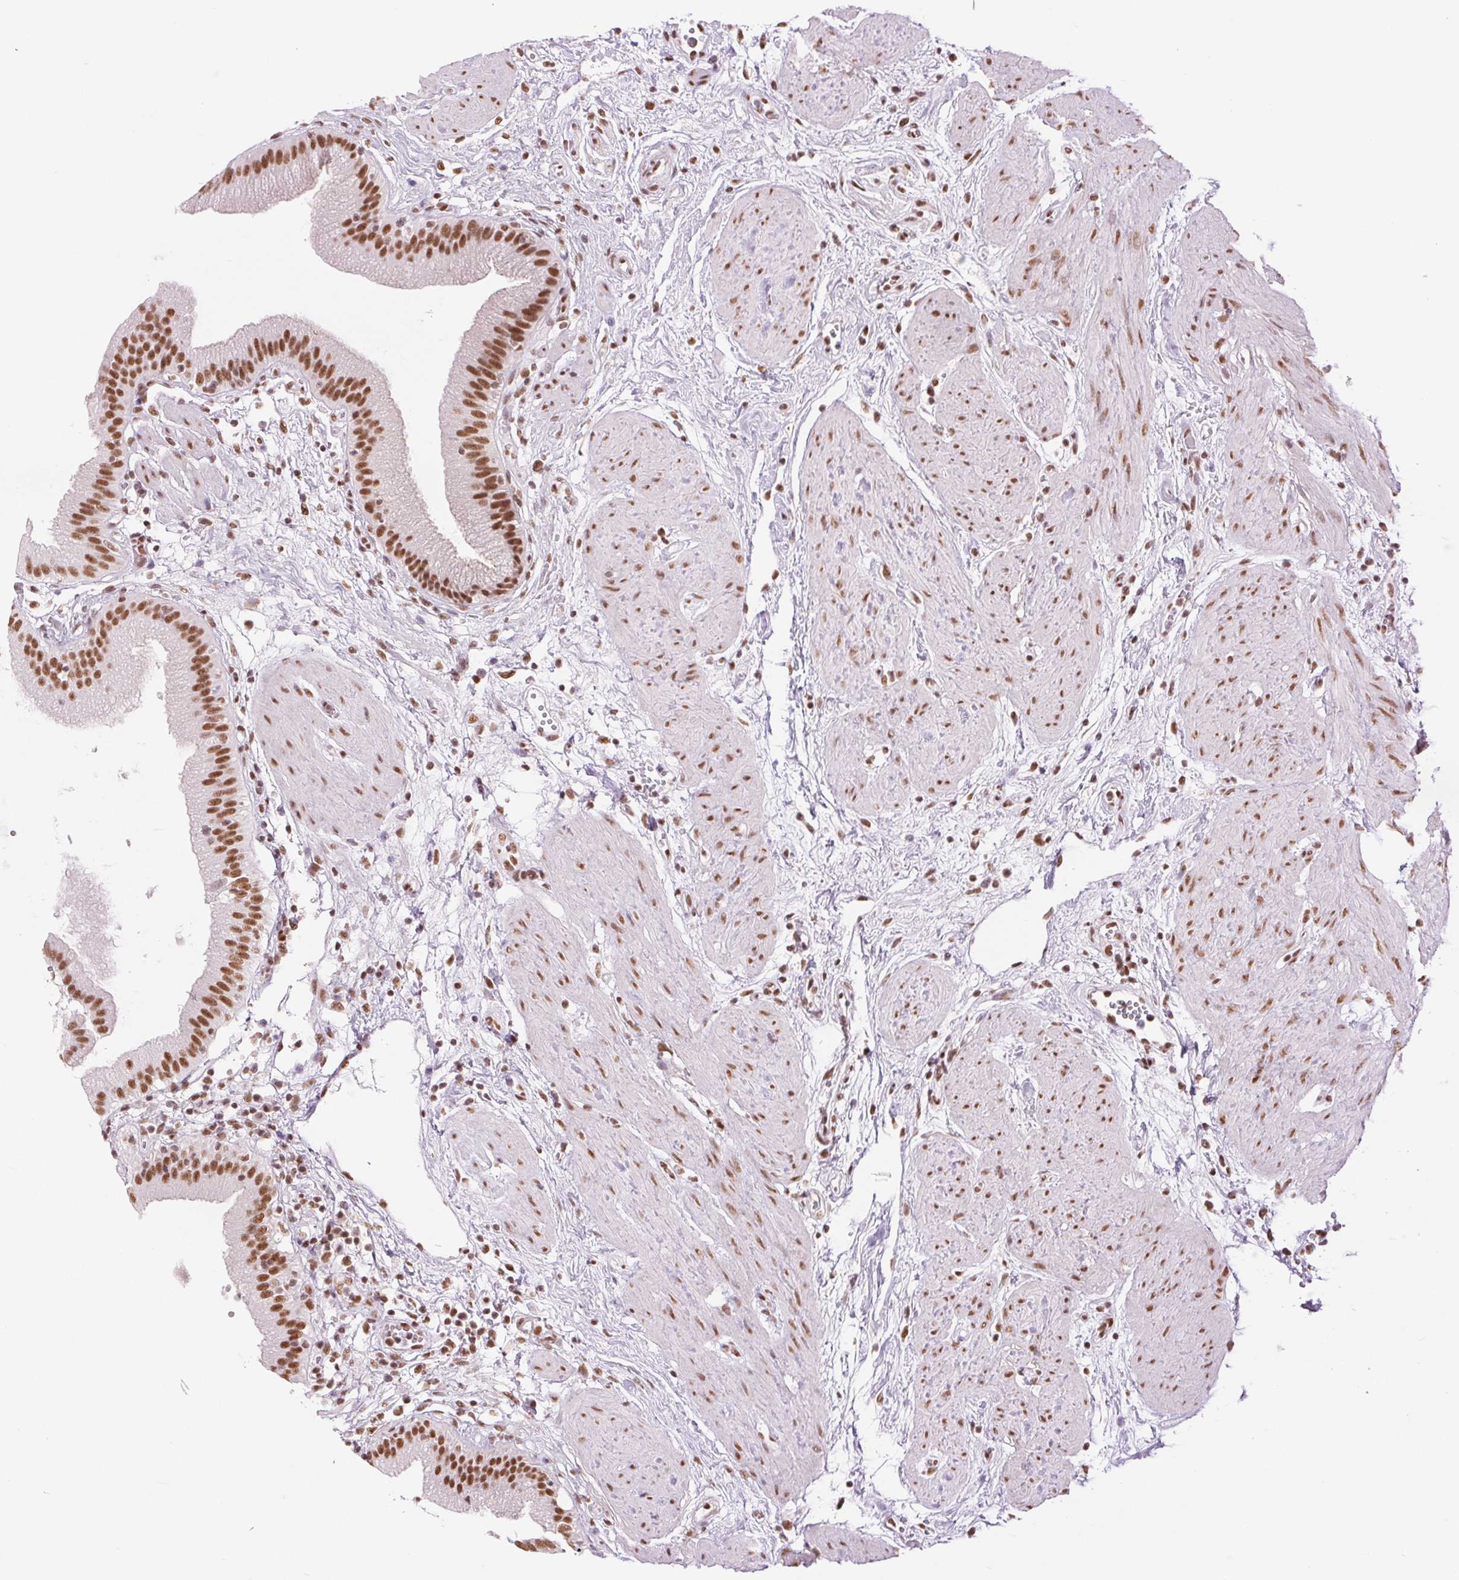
{"staining": {"intensity": "strong", "quantity": ">75%", "location": "nuclear"}, "tissue": "gallbladder", "cell_type": "Glandular cells", "image_type": "normal", "snomed": [{"axis": "morphology", "description": "Normal tissue, NOS"}, {"axis": "topography", "description": "Gallbladder"}], "caption": "A histopathology image of gallbladder stained for a protein reveals strong nuclear brown staining in glandular cells. (brown staining indicates protein expression, while blue staining denotes nuclei).", "gene": "ZFR2", "patient": {"sex": "female", "age": 65}}